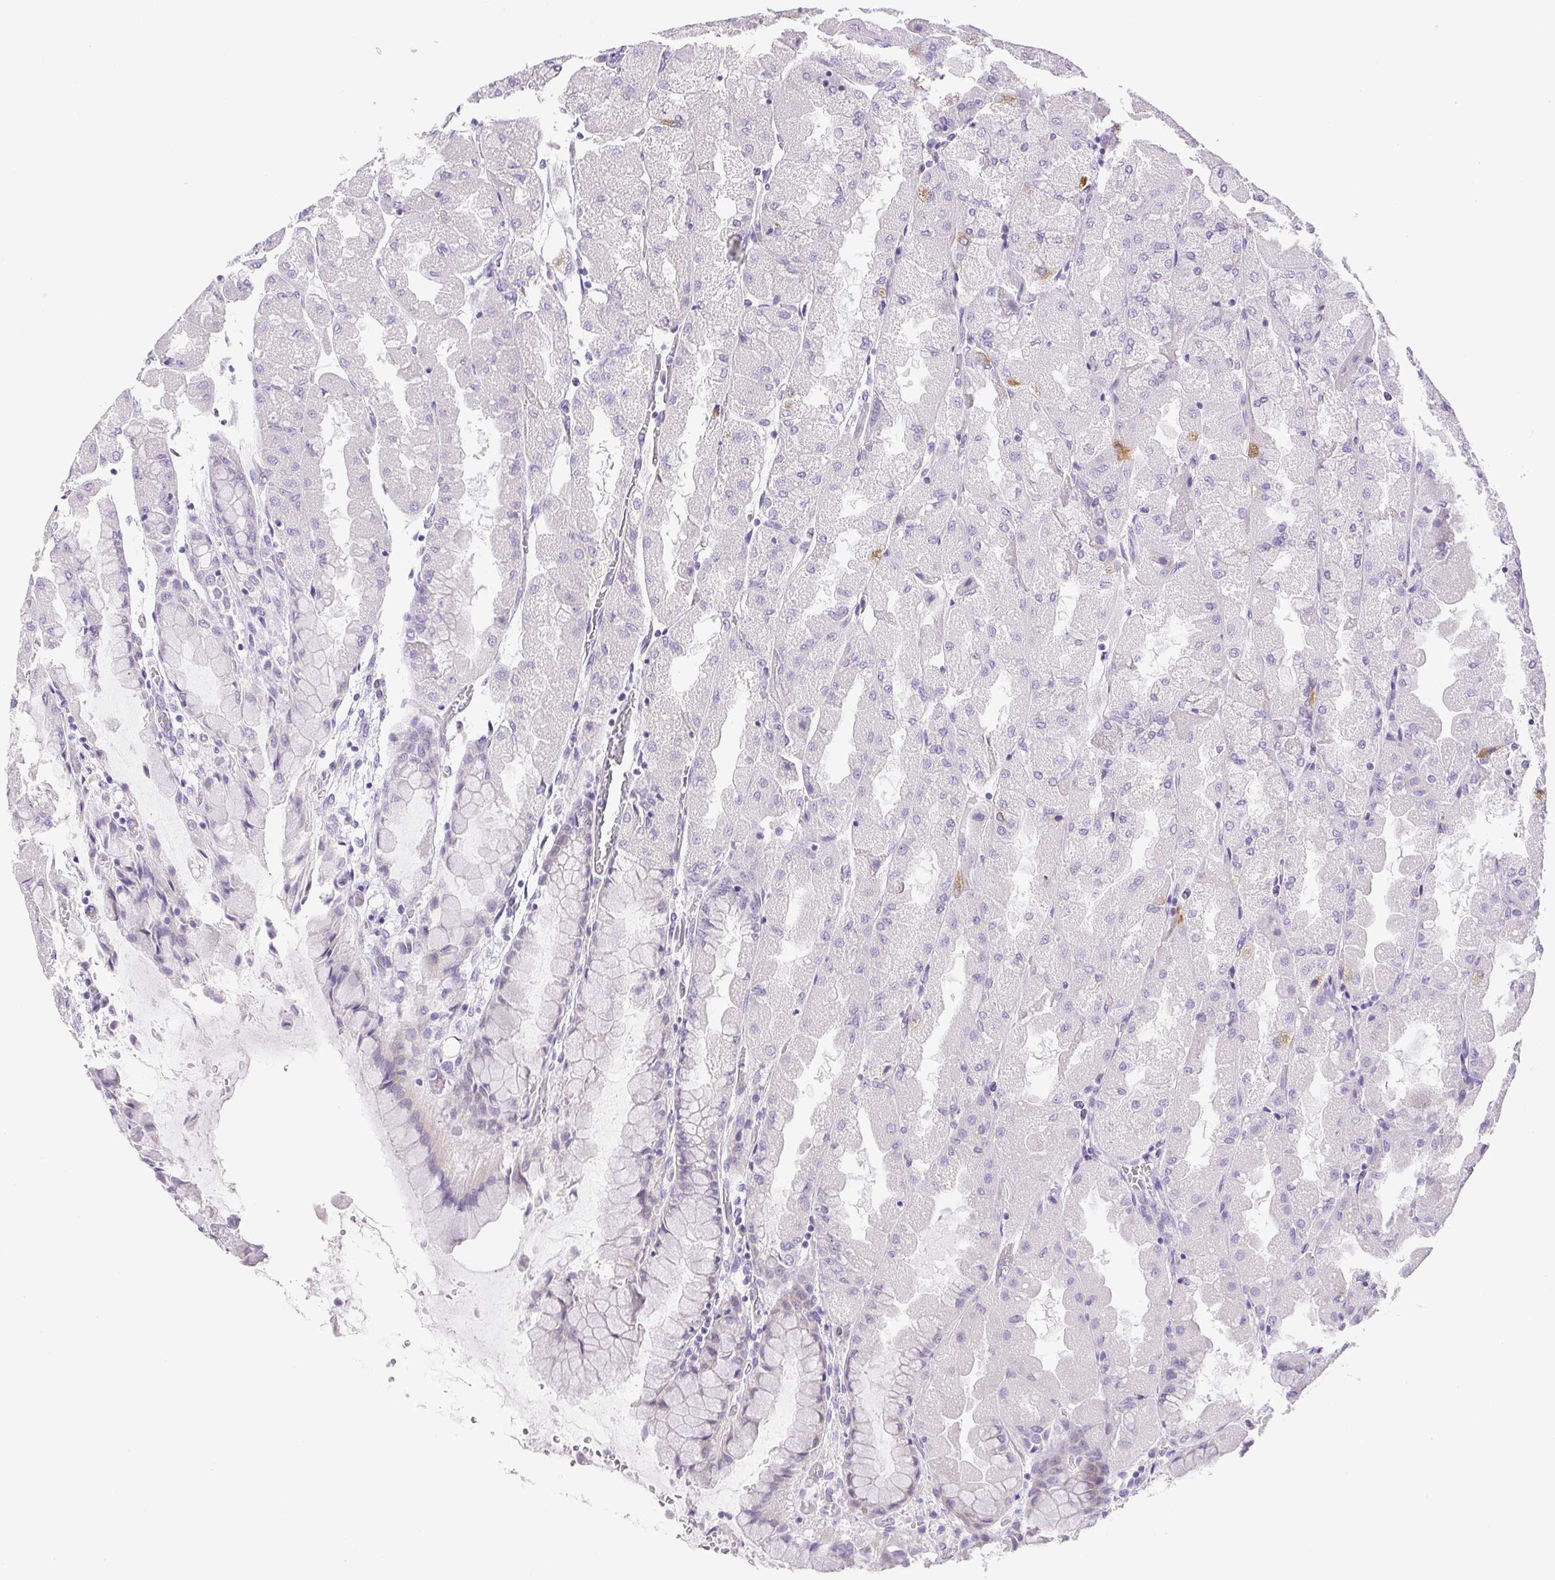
{"staining": {"intensity": "negative", "quantity": "none", "location": "none"}, "tissue": "stomach", "cell_type": "Glandular cells", "image_type": "normal", "snomed": [{"axis": "morphology", "description": "Normal tissue, NOS"}, {"axis": "topography", "description": "Stomach"}], "caption": "Stomach was stained to show a protein in brown. There is no significant positivity in glandular cells.", "gene": "PAPPA2", "patient": {"sex": "female", "age": 61}}